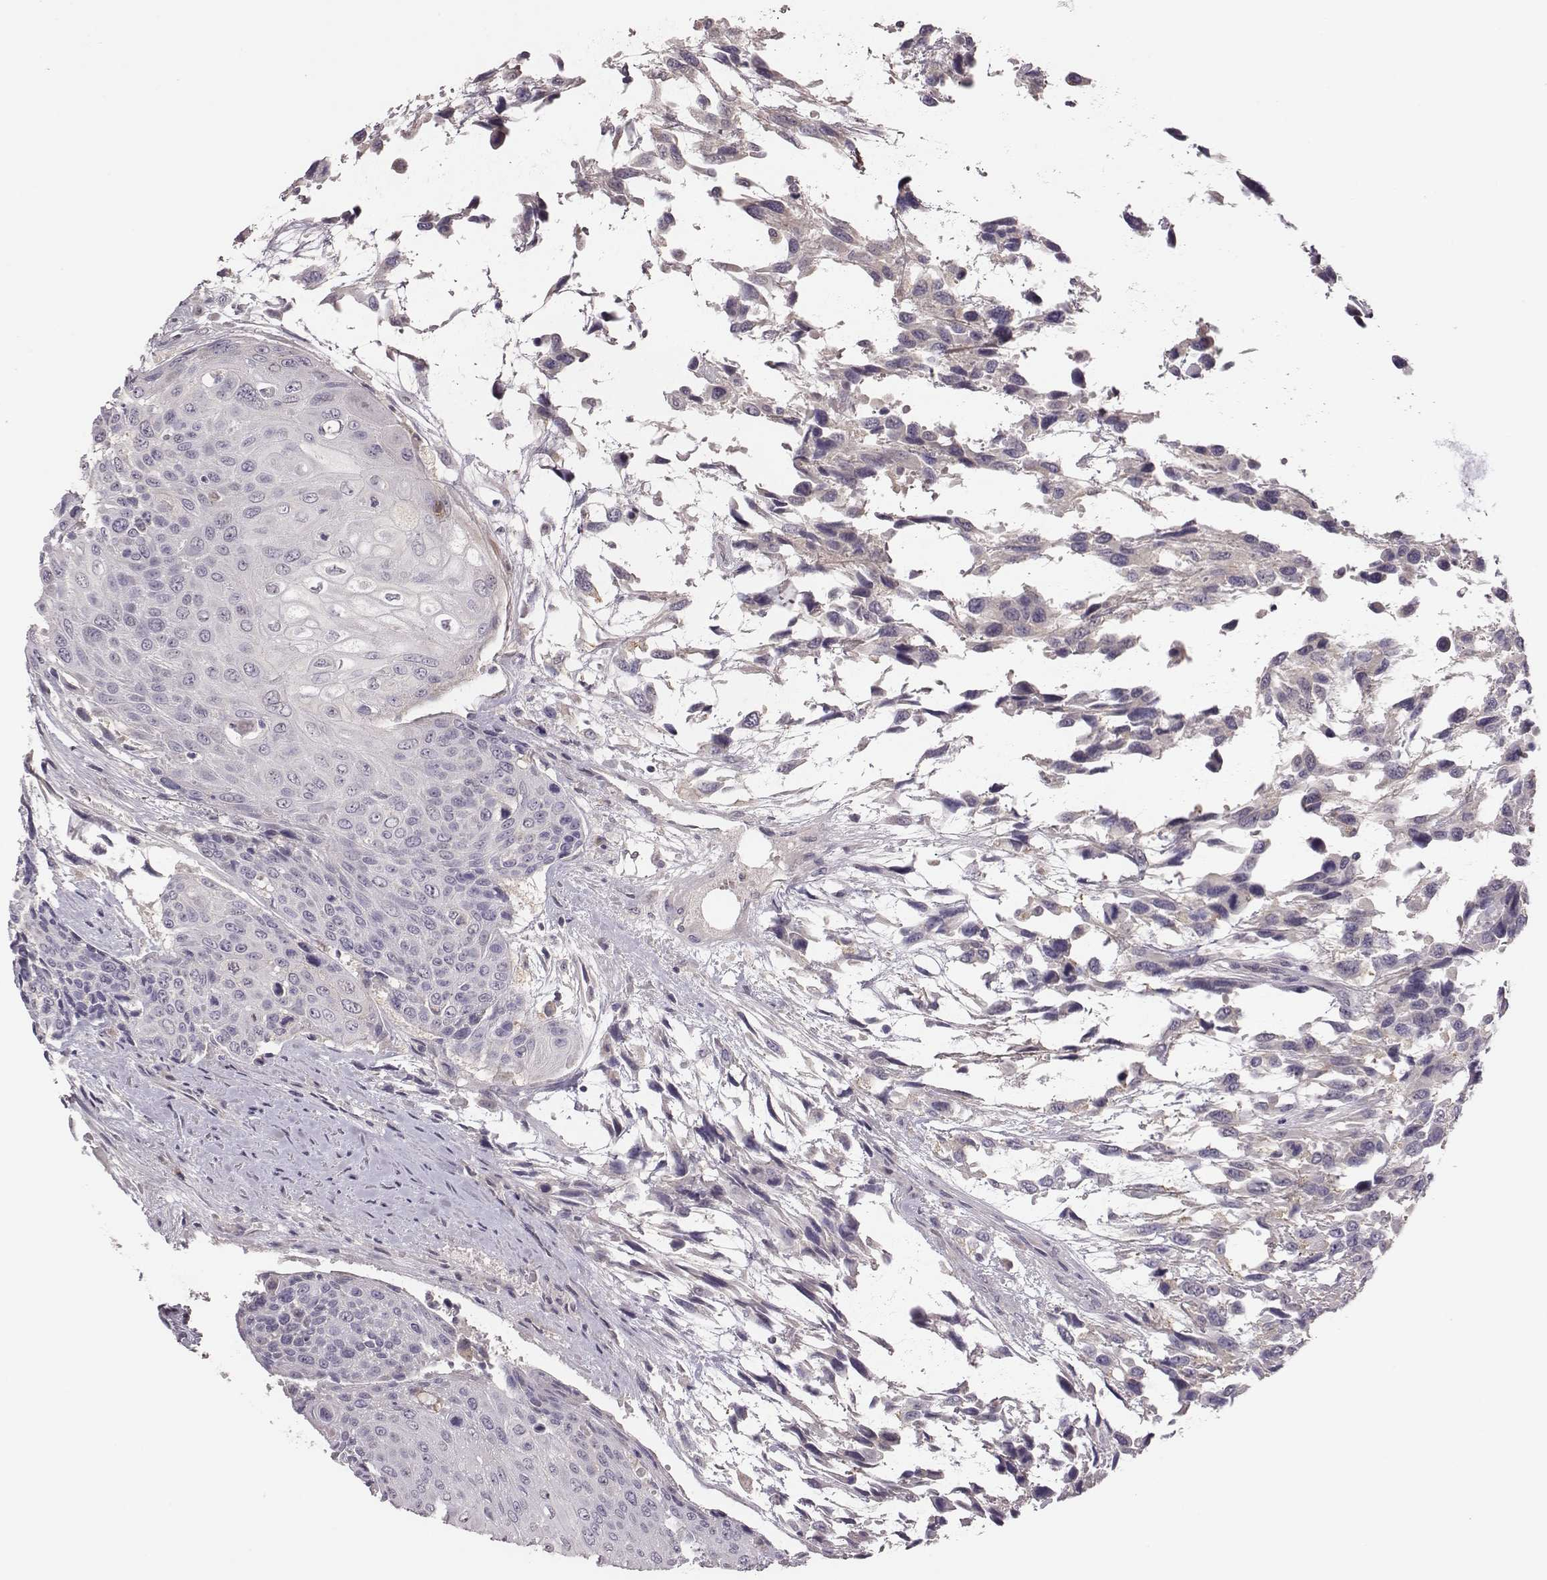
{"staining": {"intensity": "negative", "quantity": "none", "location": "none"}, "tissue": "urothelial cancer", "cell_type": "Tumor cells", "image_type": "cancer", "snomed": [{"axis": "morphology", "description": "Urothelial carcinoma, High grade"}, {"axis": "topography", "description": "Urinary bladder"}], "caption": "High magnification brightfield microscopy of urothelial carcinoma (high-grade) stained with DAB (3,3'-diaminobenzidine) (brown) and counterstained with hematoxylin (blue): tumor cells show no significant positivity. The staining is performed using DAB brown chromogen with nuclei counter-stained in using hematoxylin.", "gene": "KMO", "patient": {"sex": "female", "age": 70}}